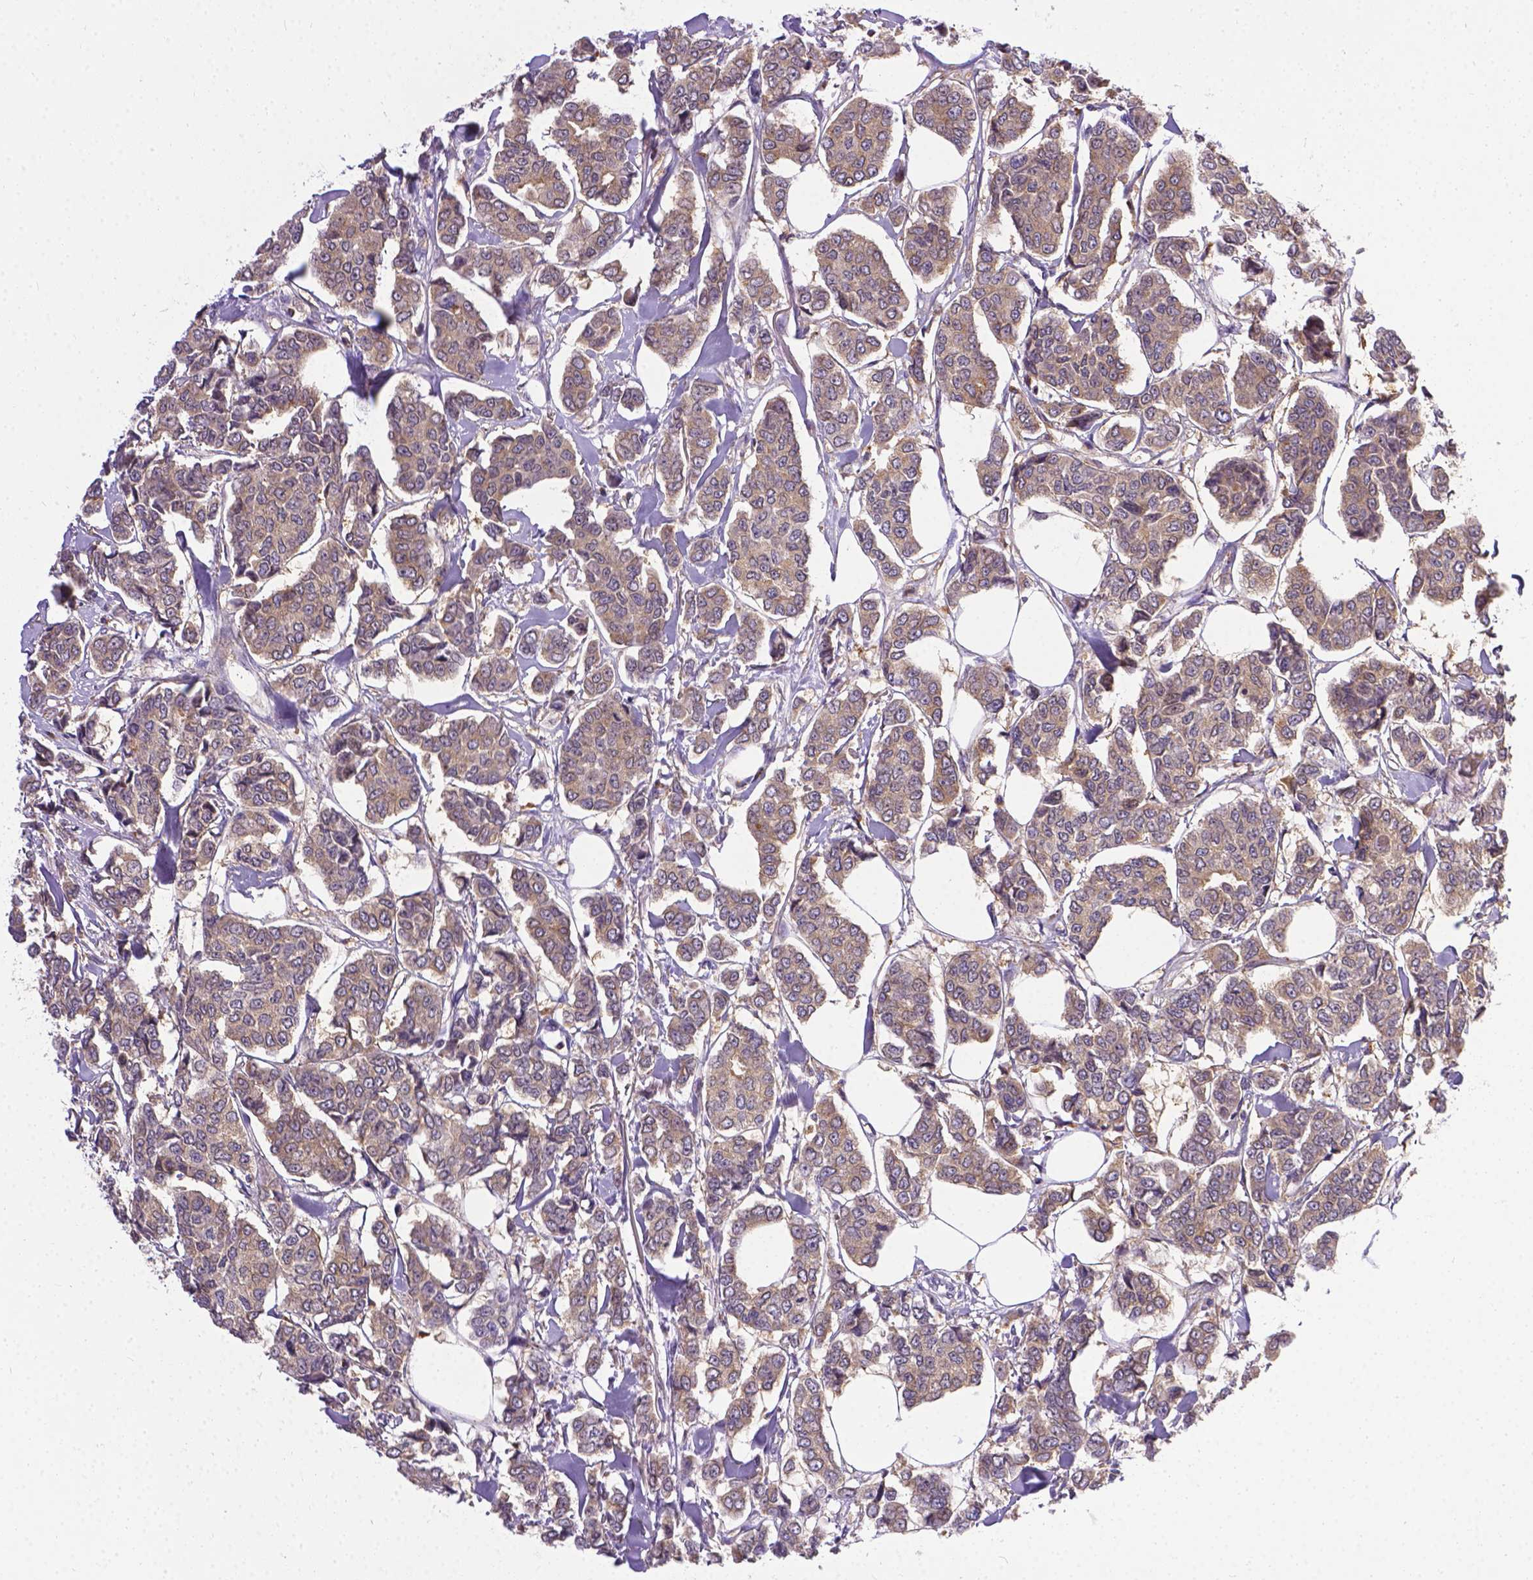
{"staining": {"intensity": "weak", "quantity": ">75%", "location": "cytoplasmic/membranous"}, "tissue": "breast cancer", "cell_type": "Tumor cells", "image_type": "cancer", "snomed": [{"axis": "morphology", "description": "Duct carcinoma"}, {"axis": "topography", "description": "Breast"}], "caption": "Protein staining shows weak cytoplasmic/membranous expression in approximately >75% of tumor cells in invasive ductal carcinoma (breast).", "gene": "TM4SF18", "patient": {"sex": "female", "age": 94}}